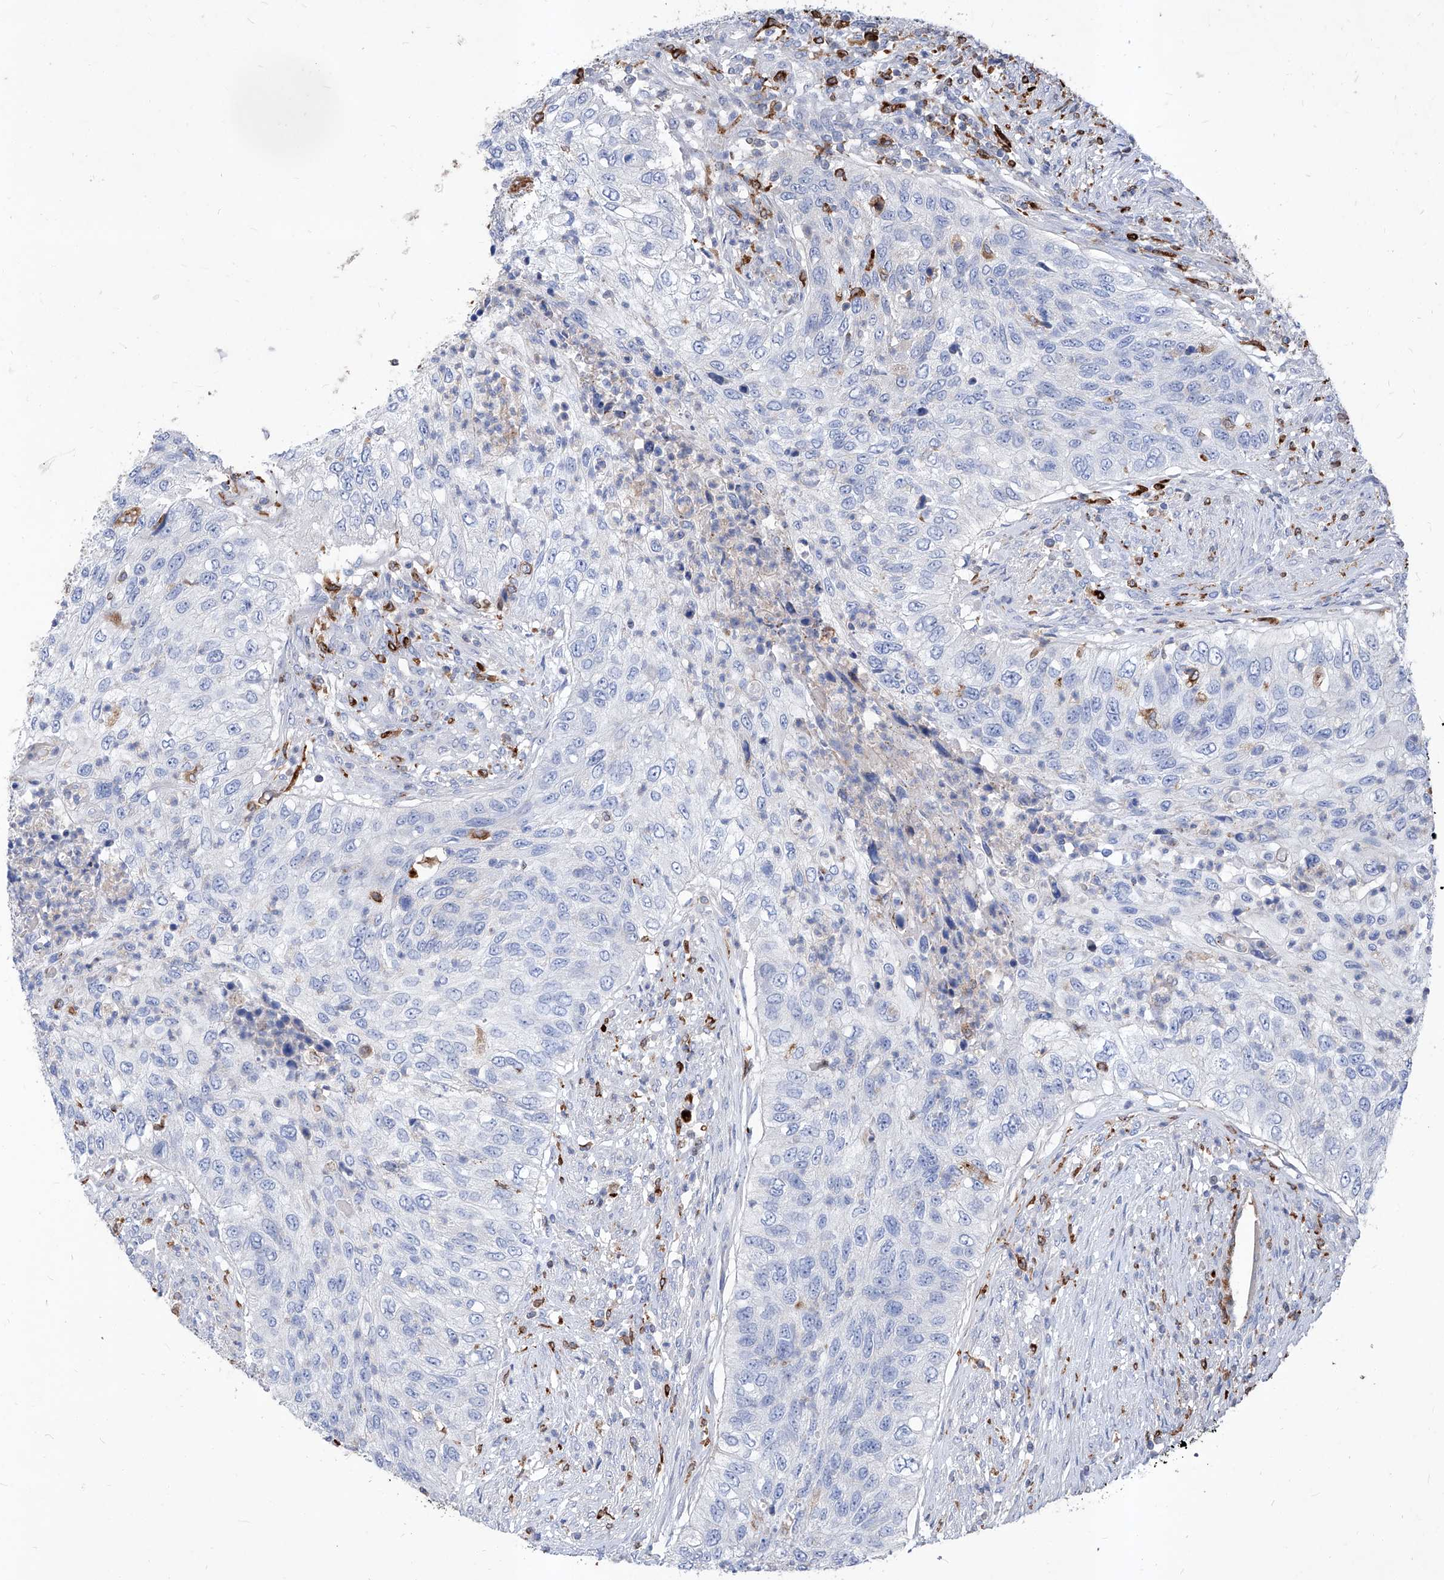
{"staining": {"intensity": "negative", "quantity": "none", "location": "none"}, "tissue": "urothelial cancer", "cell_type": "Tumor cells", "image_type": "cancer", "snomed": [{"axis": "morphology", "description": "Urothelial carcinoma, High grade"}, {"axis": "topography", "description": "Urinary bladder"}], "caption": "Immunohistochemistry (IHC) image of neoplastic tissue: human urothelial cancer stained with DAB demonstrates no significant protein expression in tumor cells.", "gene": "UBOX5", "patient": {"sex": "female", "age": 60}}